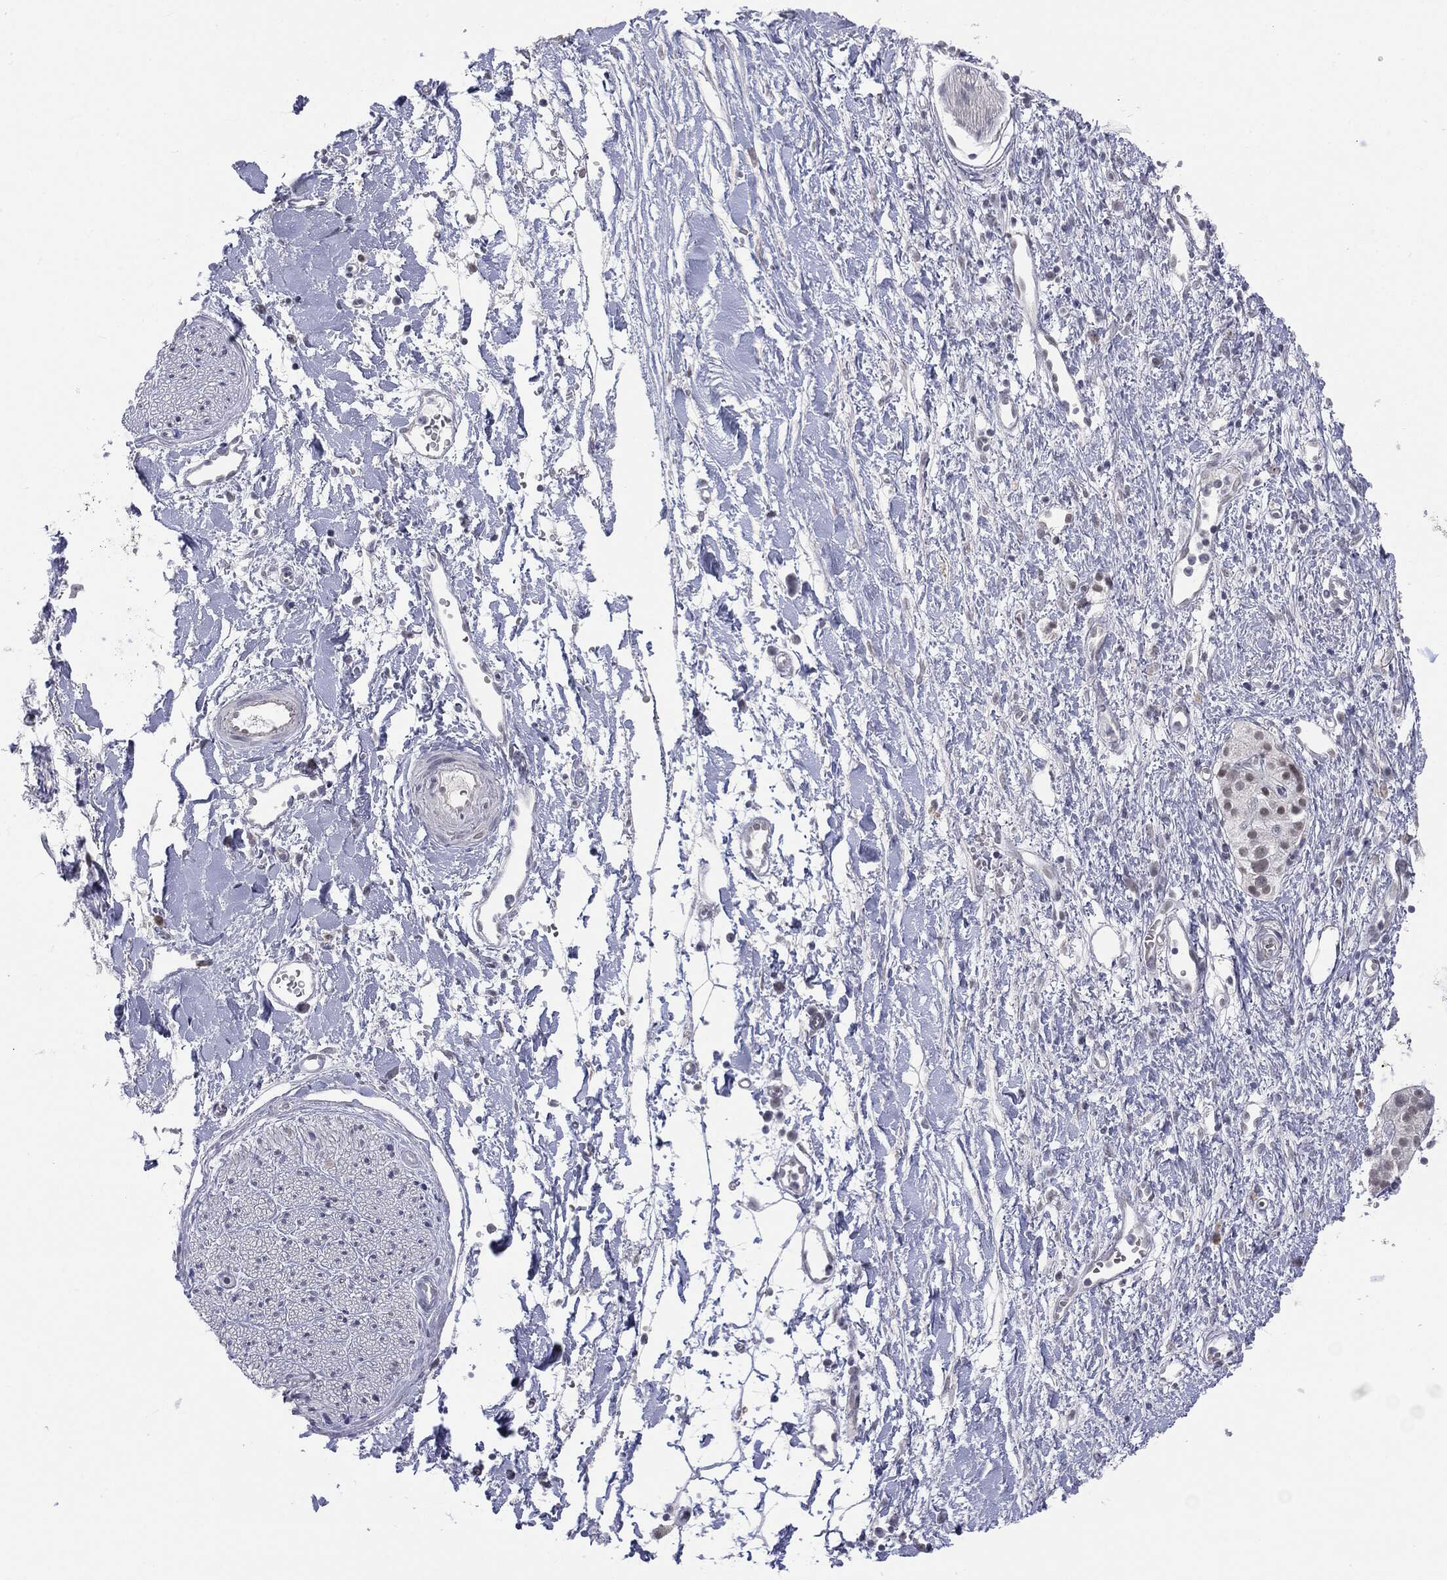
{"staining": {"intensity": "negative", "quantity": "none", "location": "none"}, "tissue": "soft tissue", "cell_type": "Fibroblasts", "image_type": "normal", "snomed": [{"axis": "morphology", "description": "Normal tissue, NOS"}, {"axis": "morphology", "description": "Adenocarcinoma, NOS"}, {"axis": "topography", "description": "Pancreas"}, {"axis": "topography", "description": "Peripheral nerve tissue"}], "caption": "This is an immunohistochemistry image of benign soft tissue. There is no positivity in fibroblasts.", "gene": "SLC5A5", "patient": {"sex": "male", "age": 61}}